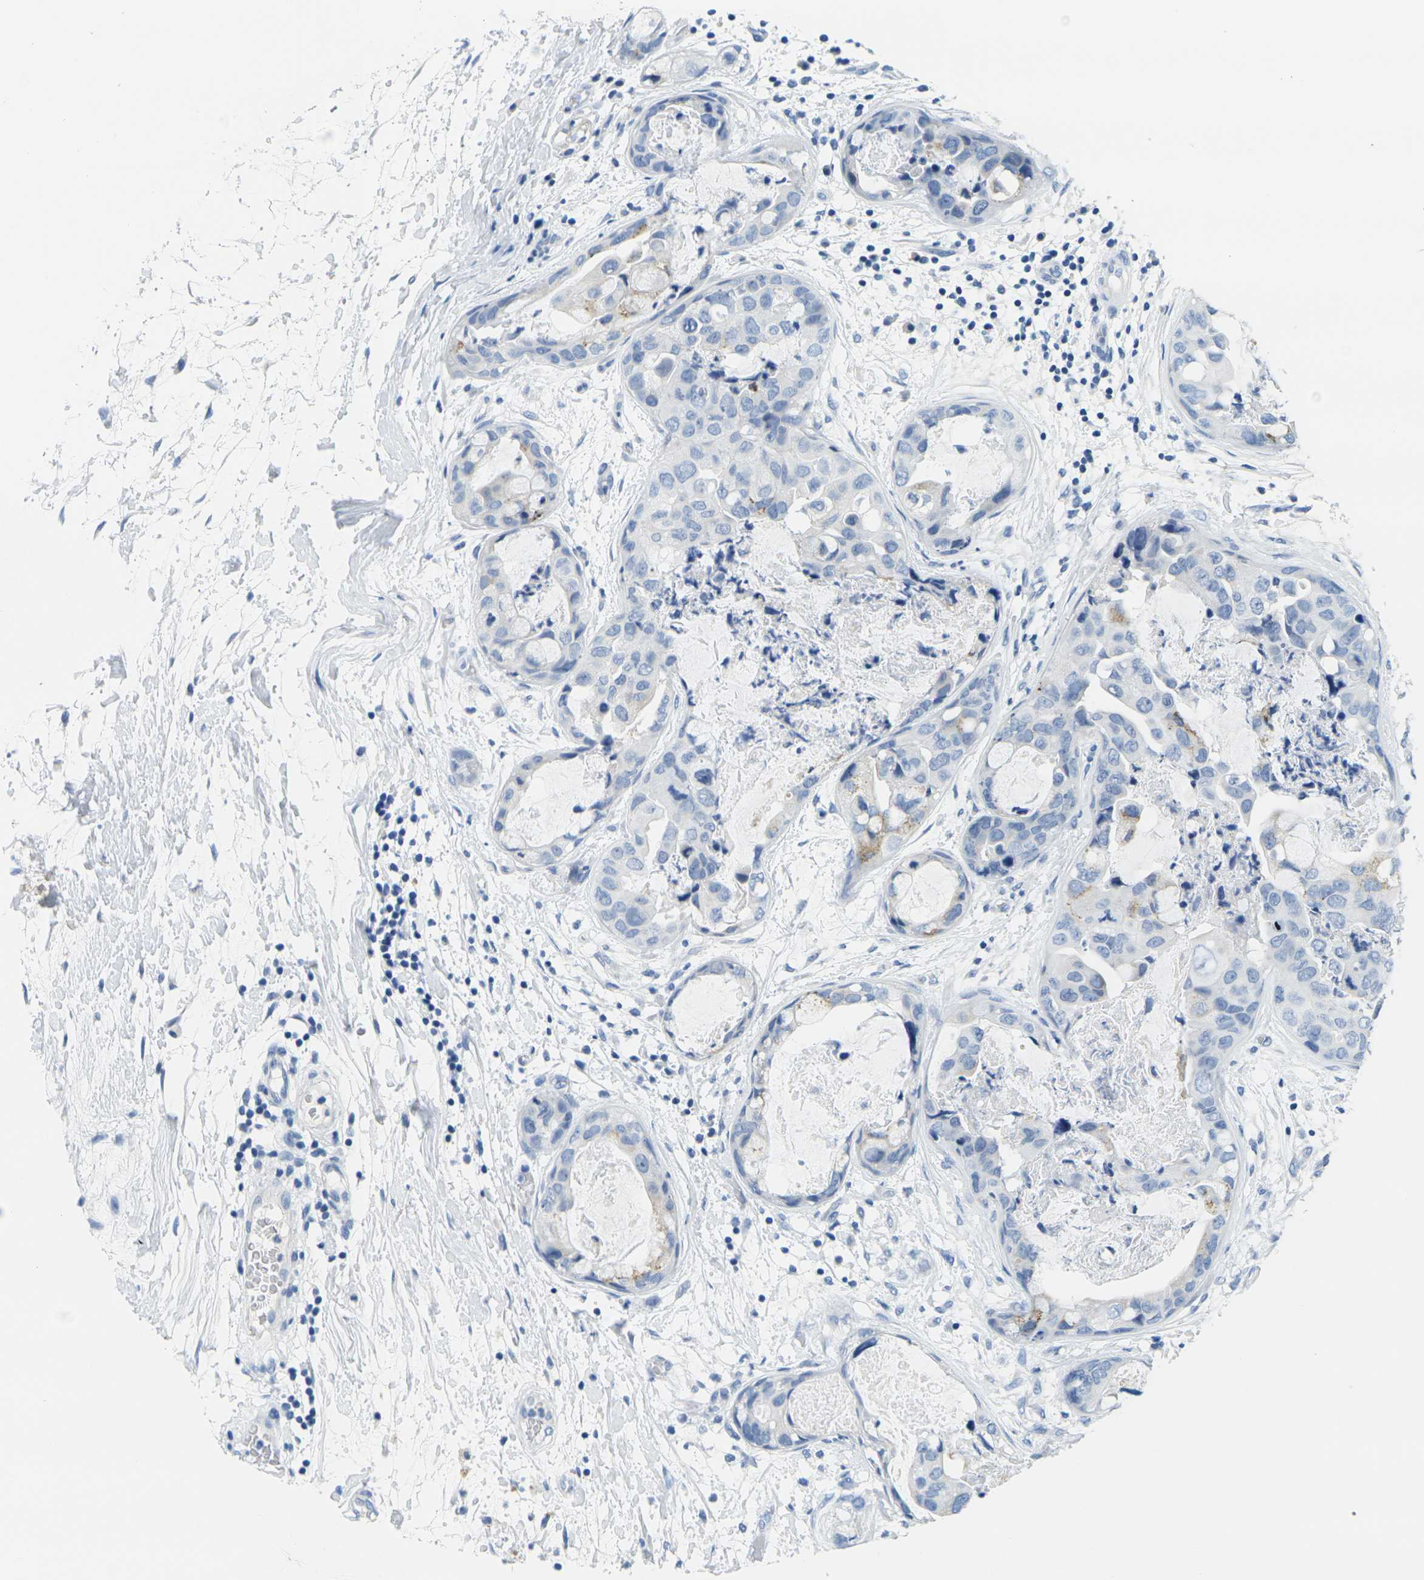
{"staining": {"intensity": "negative", "quantity": "none", "location": "none"}, "tissue": "breast cancer", "cell_type": "Tumor cells", "image_type": "cancer", "snomed": [{"axis": "morphology", "description": "Duct carcinoma"}, {"axis": "topography", "description": "Breast"}], "caption": "Tumor cells are negative for brown protein staining in breast cancer.", "gene": "FAM3D", "patient": {"sex": "female", "age": 40}}